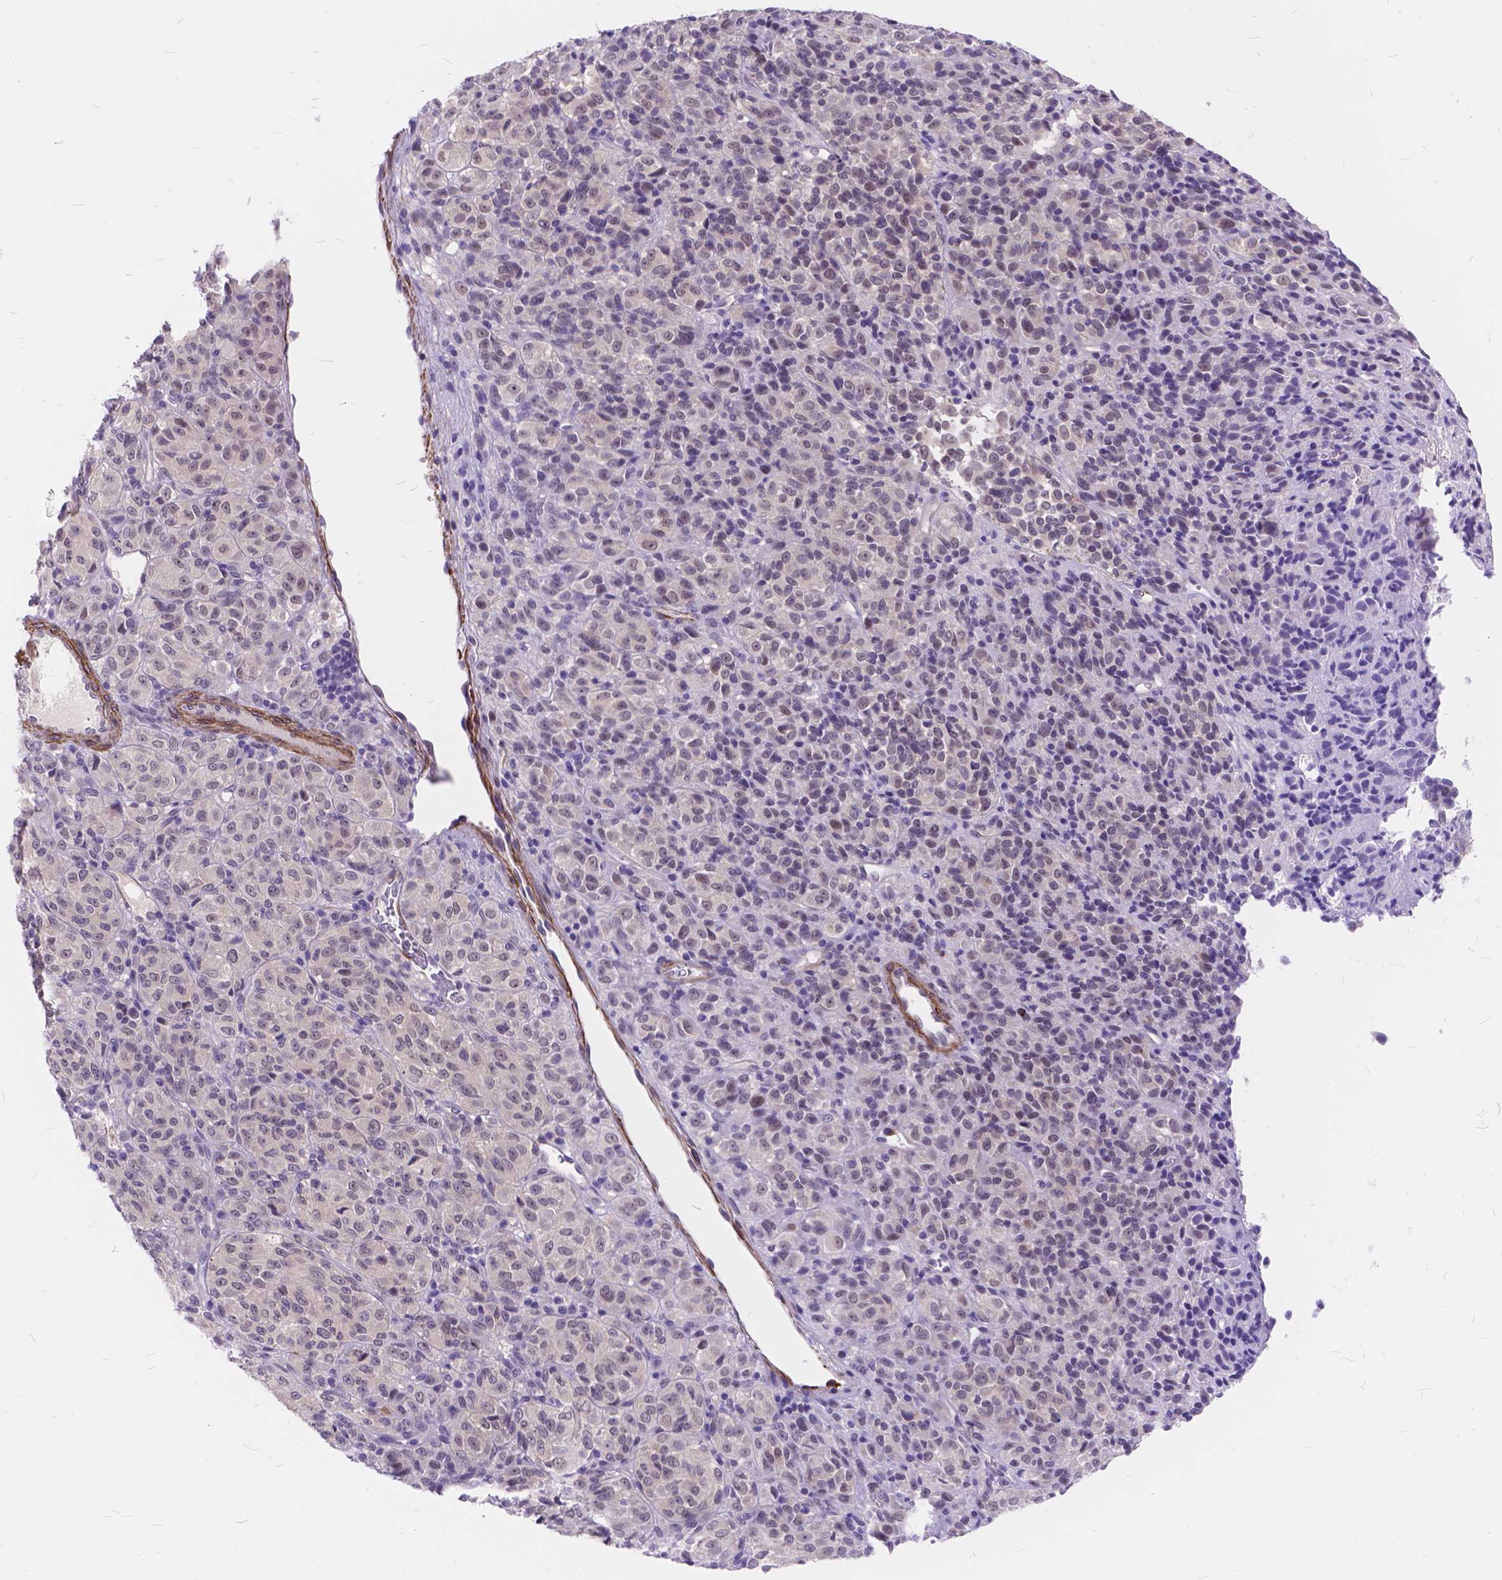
{"staining": {"intensity": "negative", "quantity": "none", "location": "none"}, "tissue": "melanoma", "cell_type": "Tumor cells", "image_type": "cancer", "snomed": [{"axis": "morphology", "description": "Malignant melanoma, Metastatic site"}, {"axis": "topography", "description": "Brain"}], "caption": "DAB immunohistochemical staining of human malignant melanoma (metastatic site) reveals no significant expression in tumor cells.", "gene": "MAN2C1", "patient": {"sex": "female", "age": 56}}